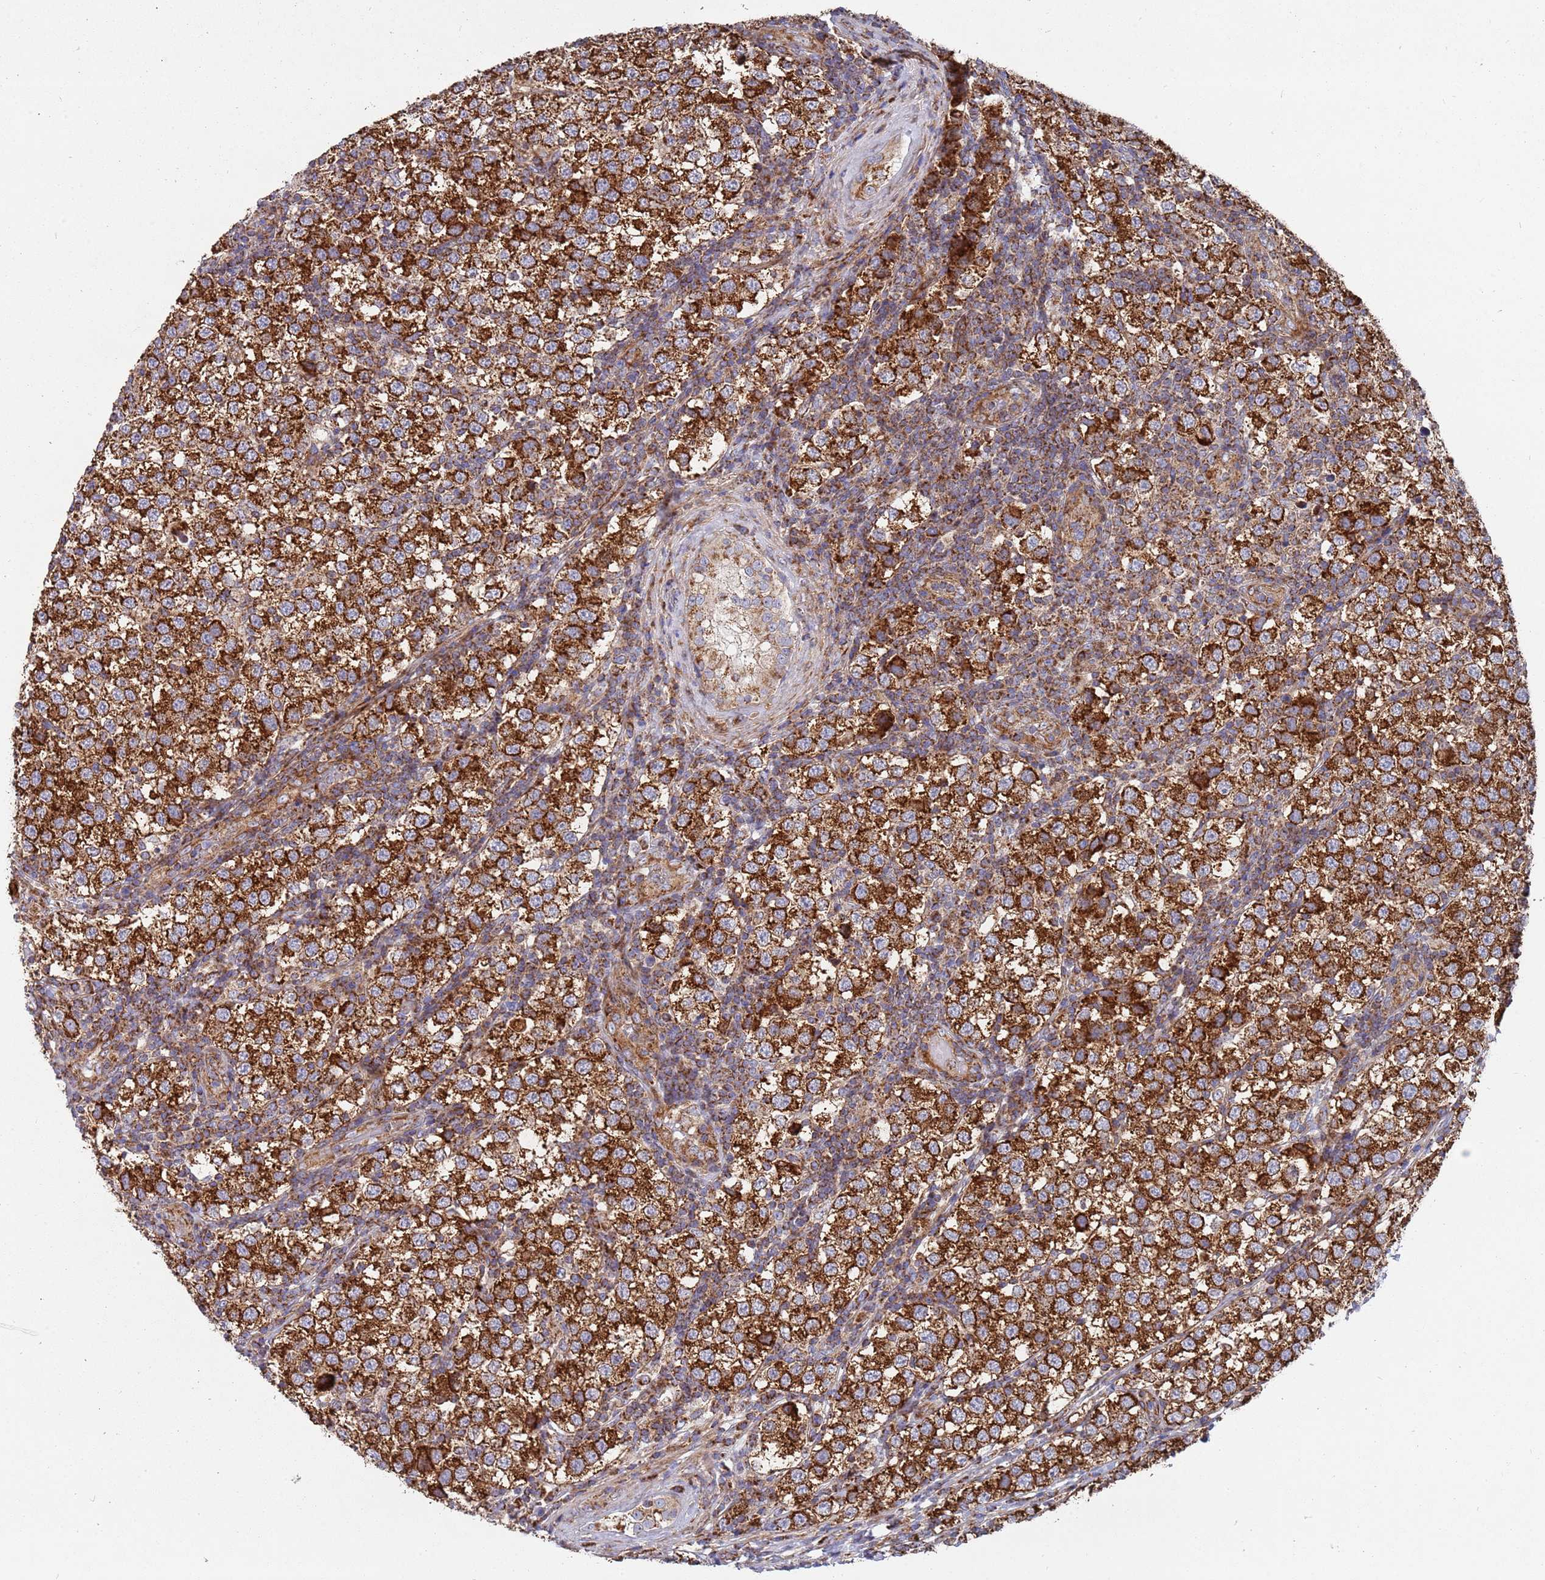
{"staining": {"intensity": "strong", "quantity": ">75%", "location": "cytoplasmic/membranous"}, "tissue": "testis cancer", "cell_type": "Tumor cells", "image_type": "cancer", "snomed": [{"axis": "morphology", "description": "Seminoma, NOS"}, {"axis": "topography", "description": "Testis"}], "caption": "IHC micrograph of neoplastic tissue: human testis seminoma stained using IHC reveals high levels of strong protein expression localized specifically in the cytoplasmic/membranous of tumor cells, appearing as a cytoplasmic/membranous brown color.", "gene": "WDFY3", "patient": {"sex": "male", "age": 34}}